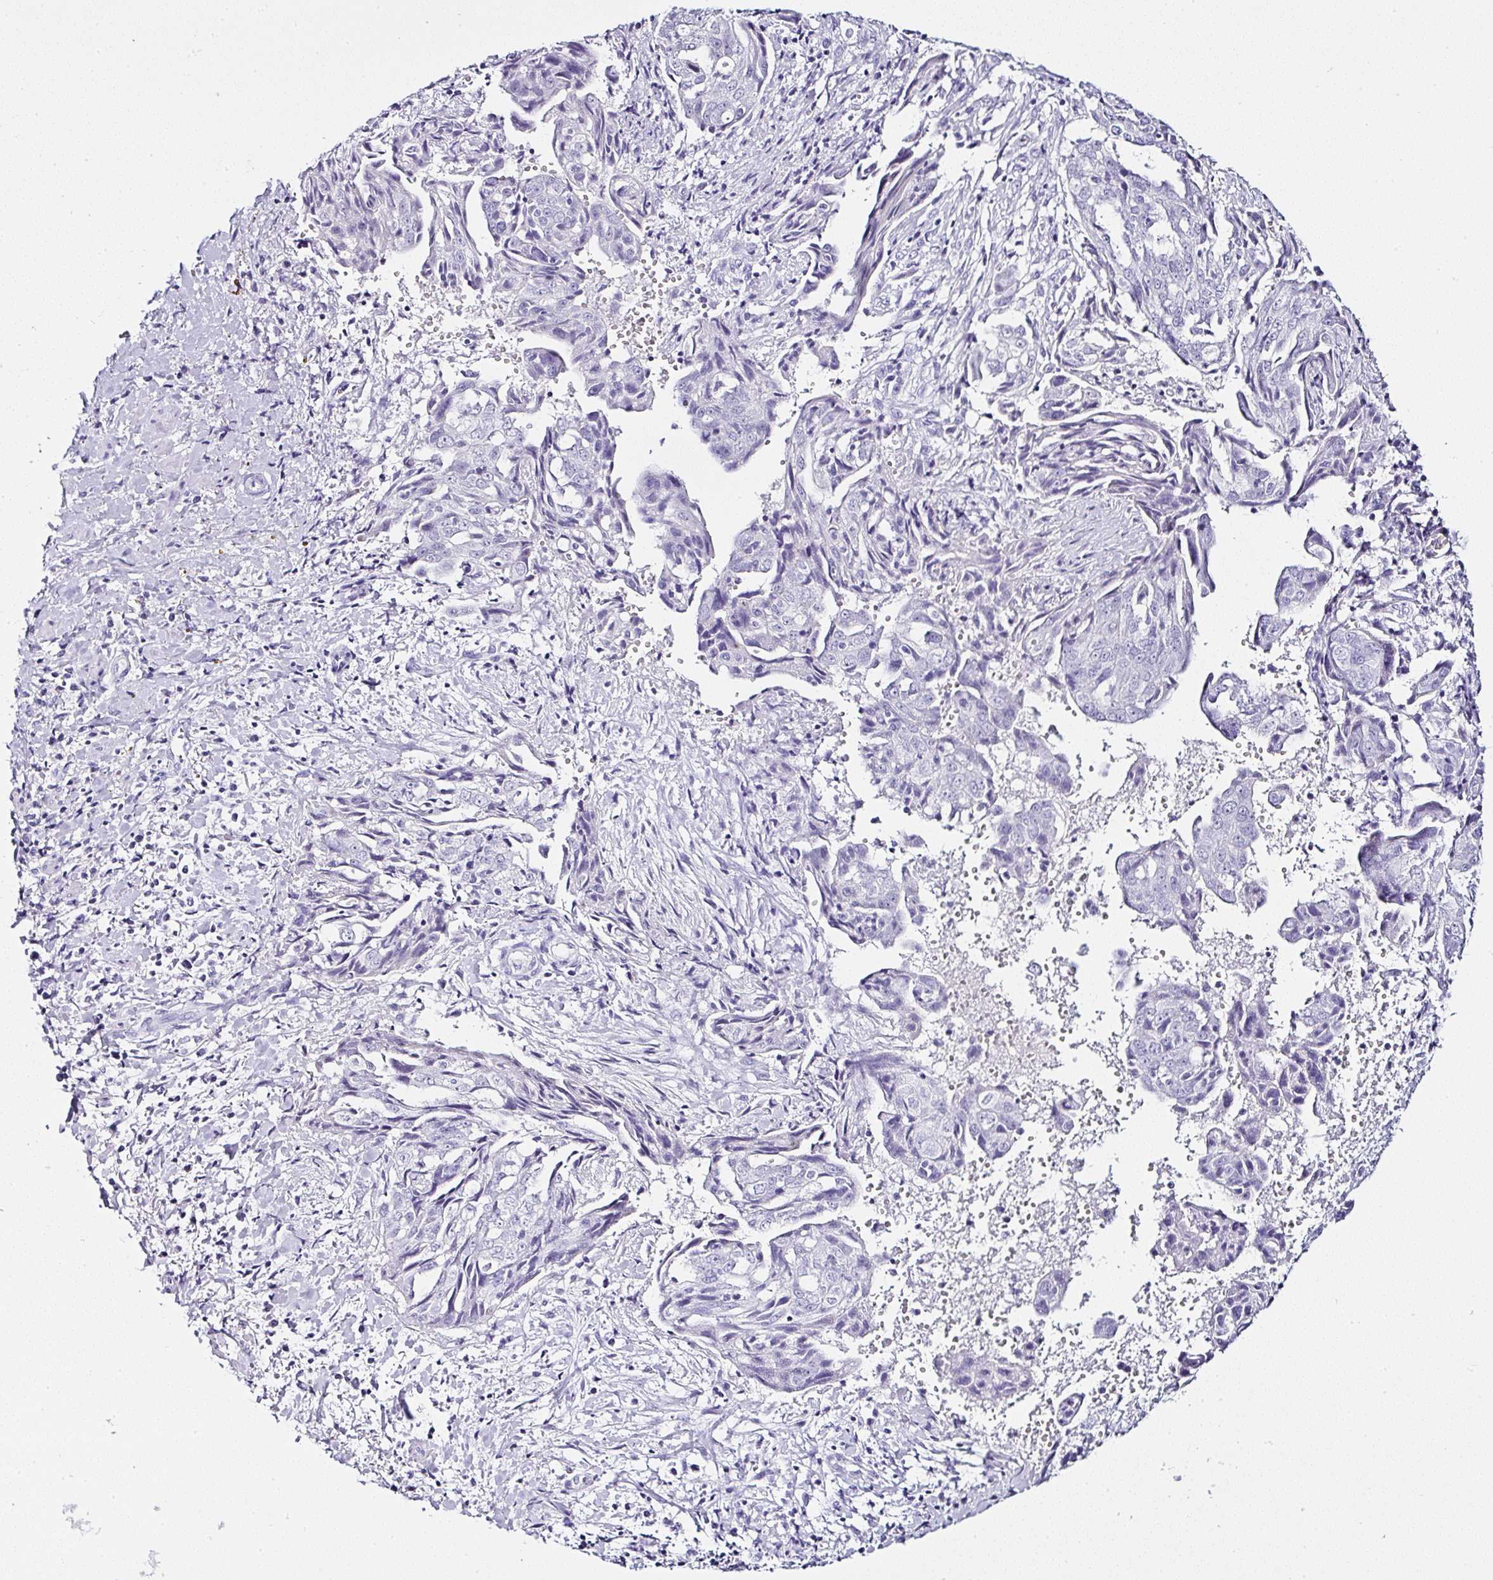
{"staining": {"intensity": "negative", "quantity": "none", "location": "none"}, "tissue": "ovarian cancer", "cell_type": "Tumor cells", "image_type": "cancer", "snomed": [{"axis": "morphology", "description": "Carcinoma, endometroid"}, {"axis": "topography", "description": "Ovary"}], "caption": "There is no significant positivity in tumor cells of endometroid carcinoma (ovarian).", "gene": "SERPINB3", "patient": {"sex": "female", "age": 70}}